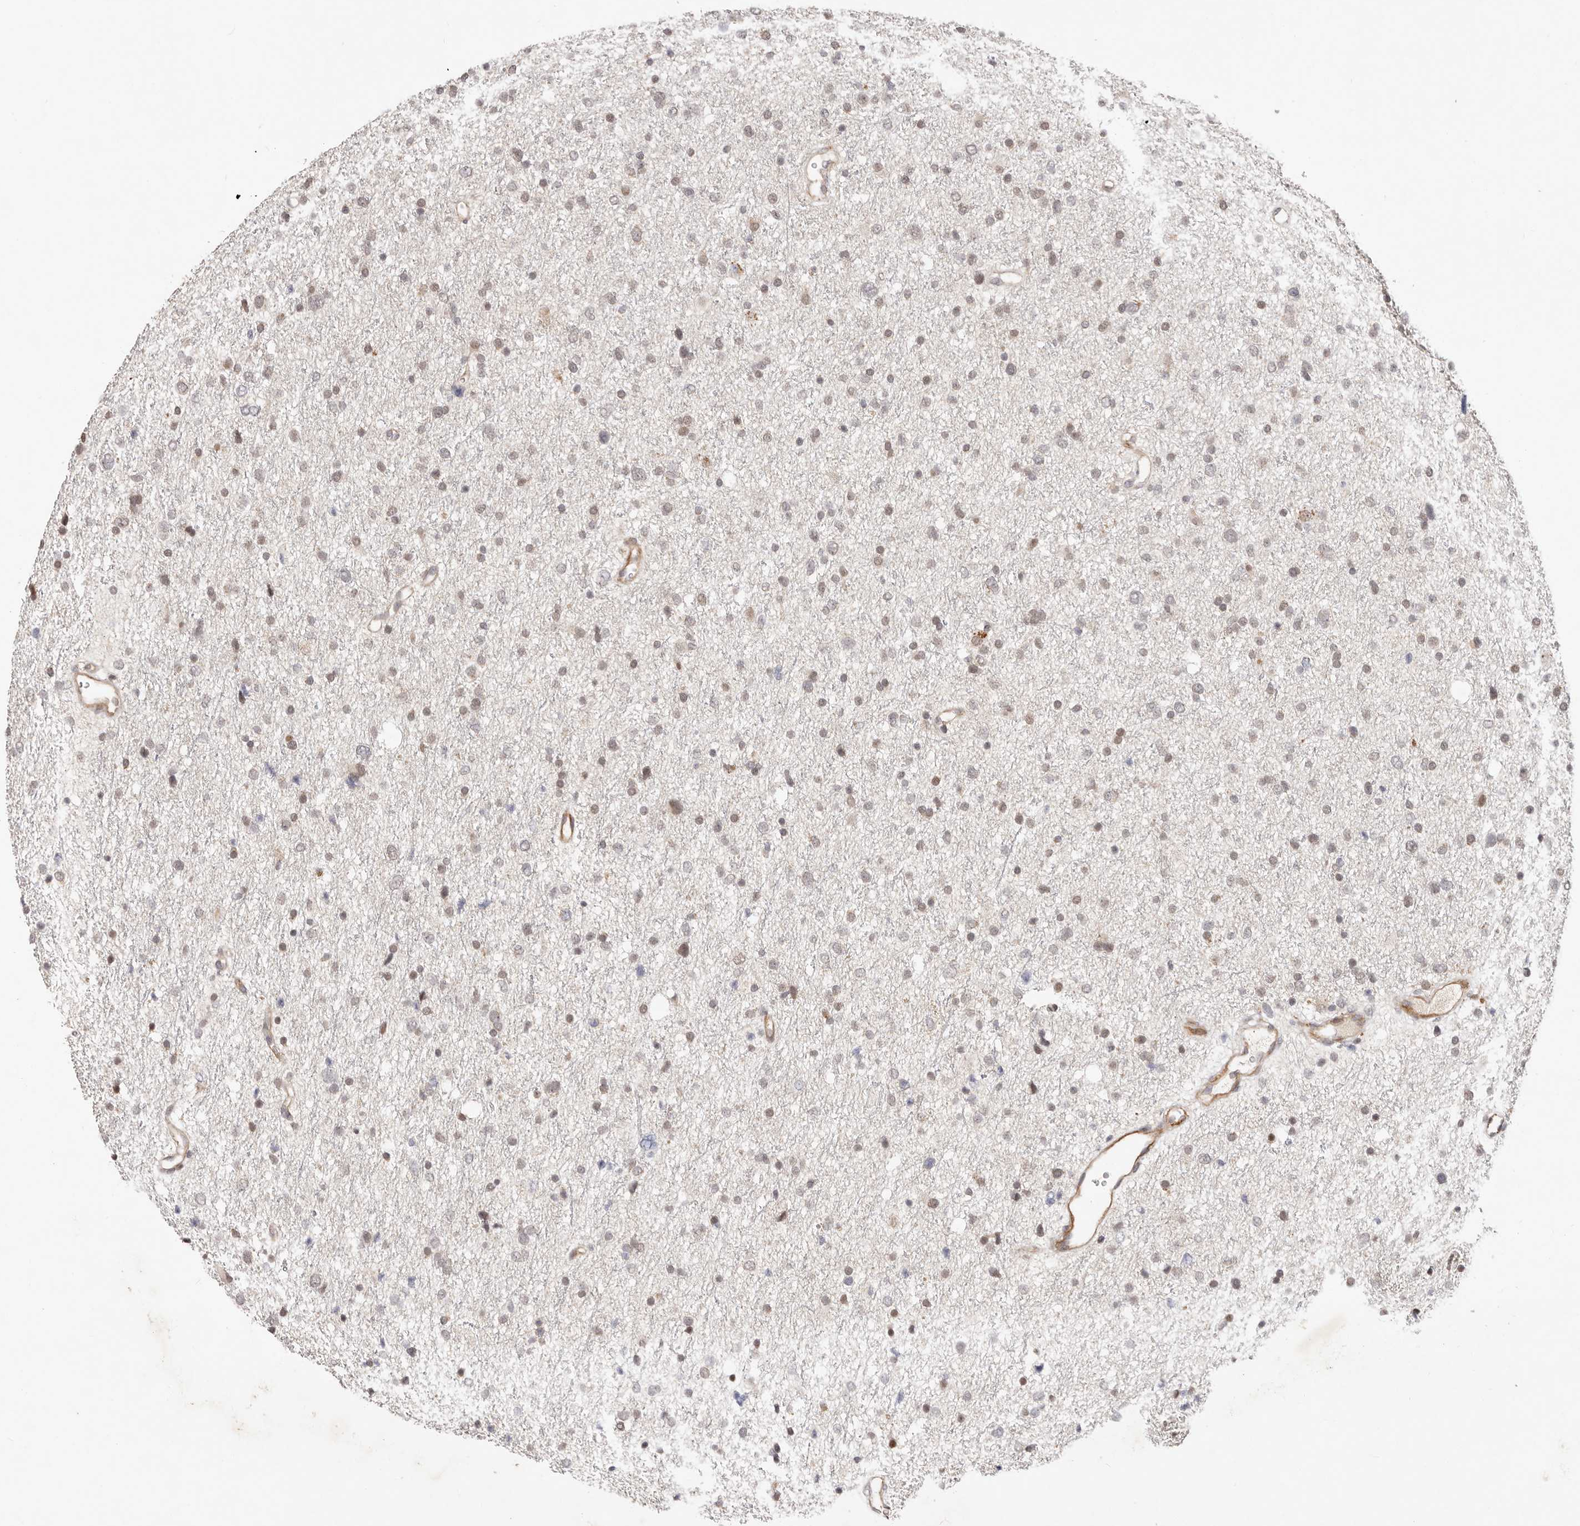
{"staining": {"intensity": "weak", "quantity": "25%-75%", "location": "nuclear"}, "tissue": "glioma", "cell_type": "Tumor cells", "image_type": "cancer", "snomed": [{"axis": "morphology", "description": "Glioma, malignant, Low grade"}, {"axis": "topography", "description": "Brain"}], "caption": "Protein staining shows weak nuclear staining in about 25%-75% of tumor cells in malignant glioma (low-grade). The protein of interest is shown in brown color, while the nuclei are stained blue.", "gene": "BCL2L15", "patient": {"sex": "female", "age": 37}}